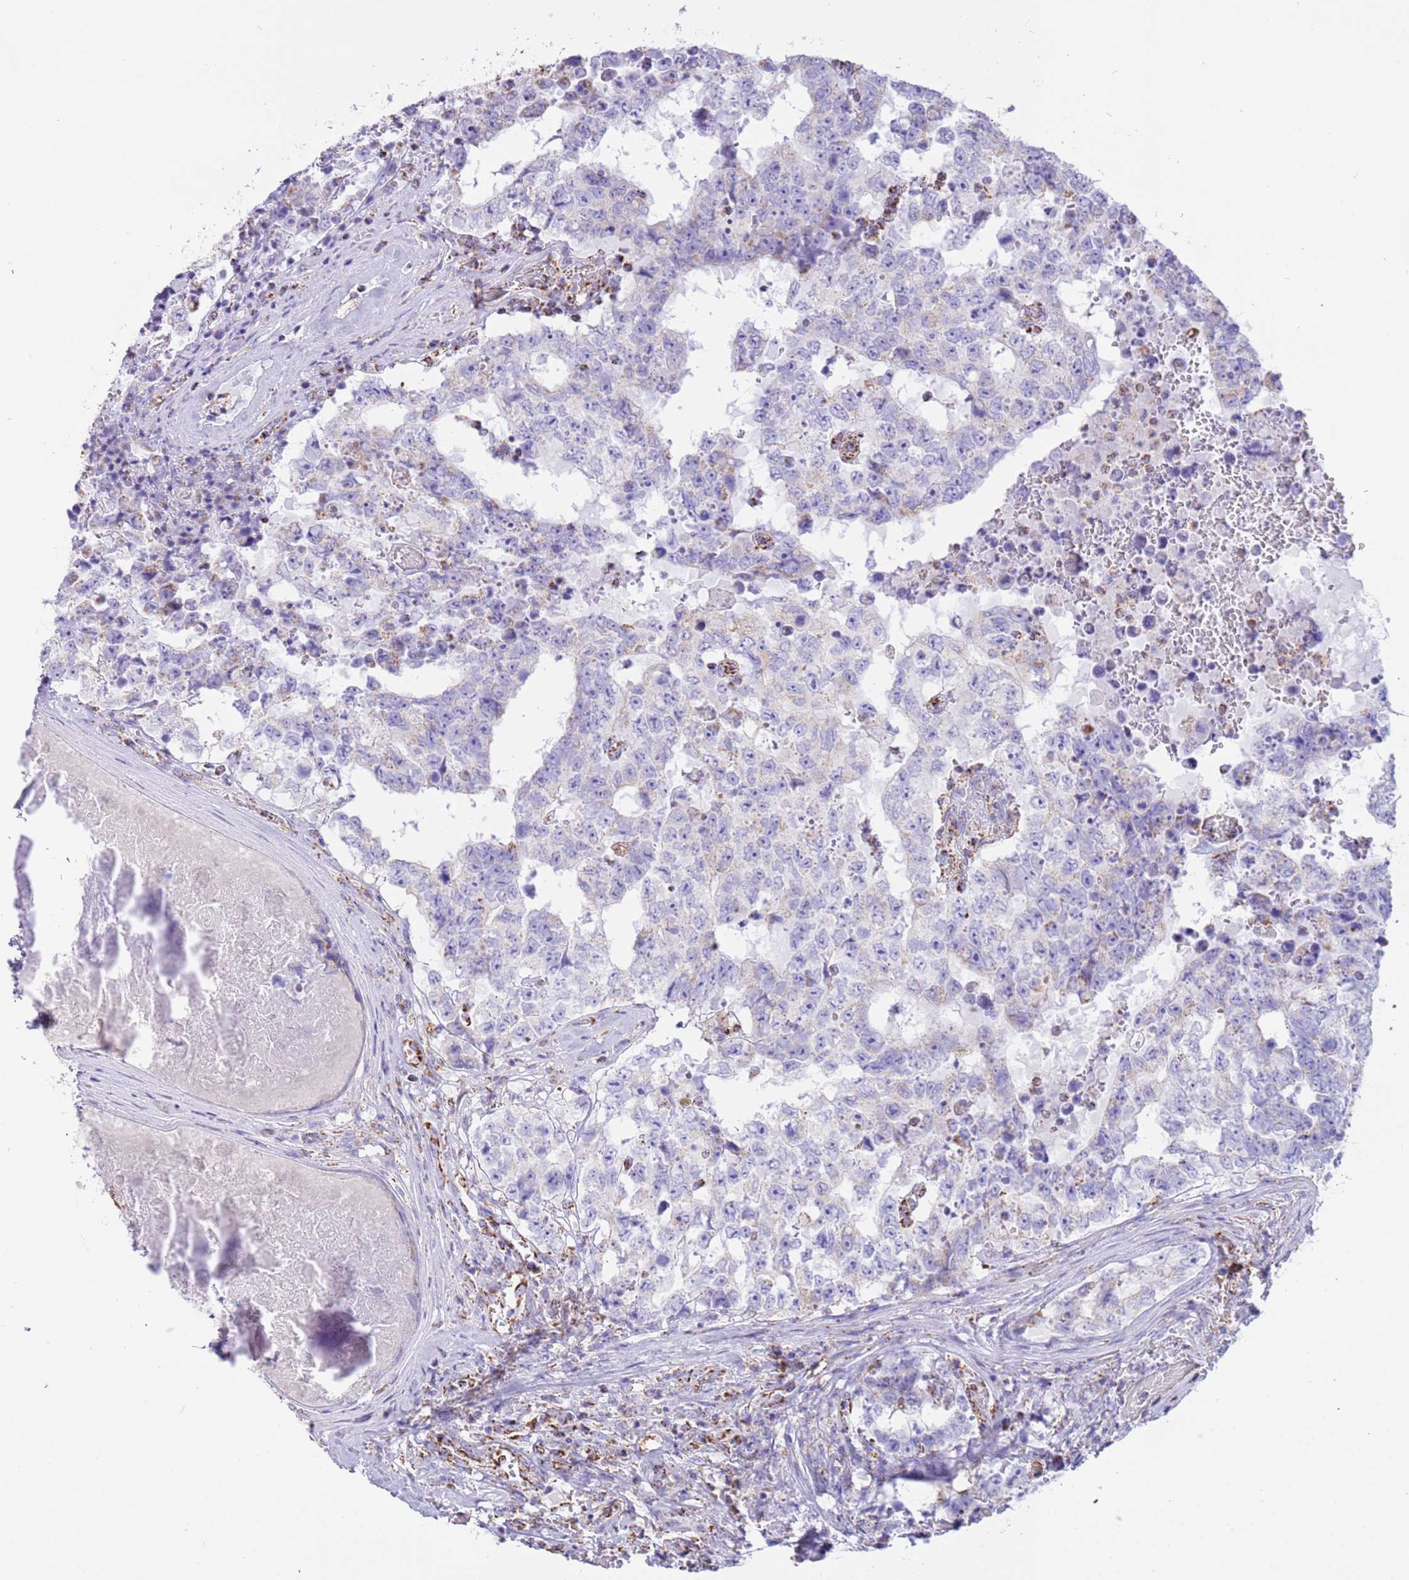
{"staining": {"intensity": "negative", "quantity": "none", "location": "none"}, "tissue": "testis cancer", "cell_type": "Tumor cells", "image_type": "cancer", "snomed": [{"axis": "morphology", "description": "Normal tissue, NOS"}, {"axis": "morphology", "description": "Carcinoma, Embryonal, NOS"}, {"axis": "topography", "description": "Testis"}, {"axis": "topography", "description": "Epididymis"}], "caption": "This is an immunohistochemistry photomicrograph of human testis cancer. There is no positivity in tumor cells.", "gene": "SUCLG2", "patient": {"sex": "male", "age": 25}}